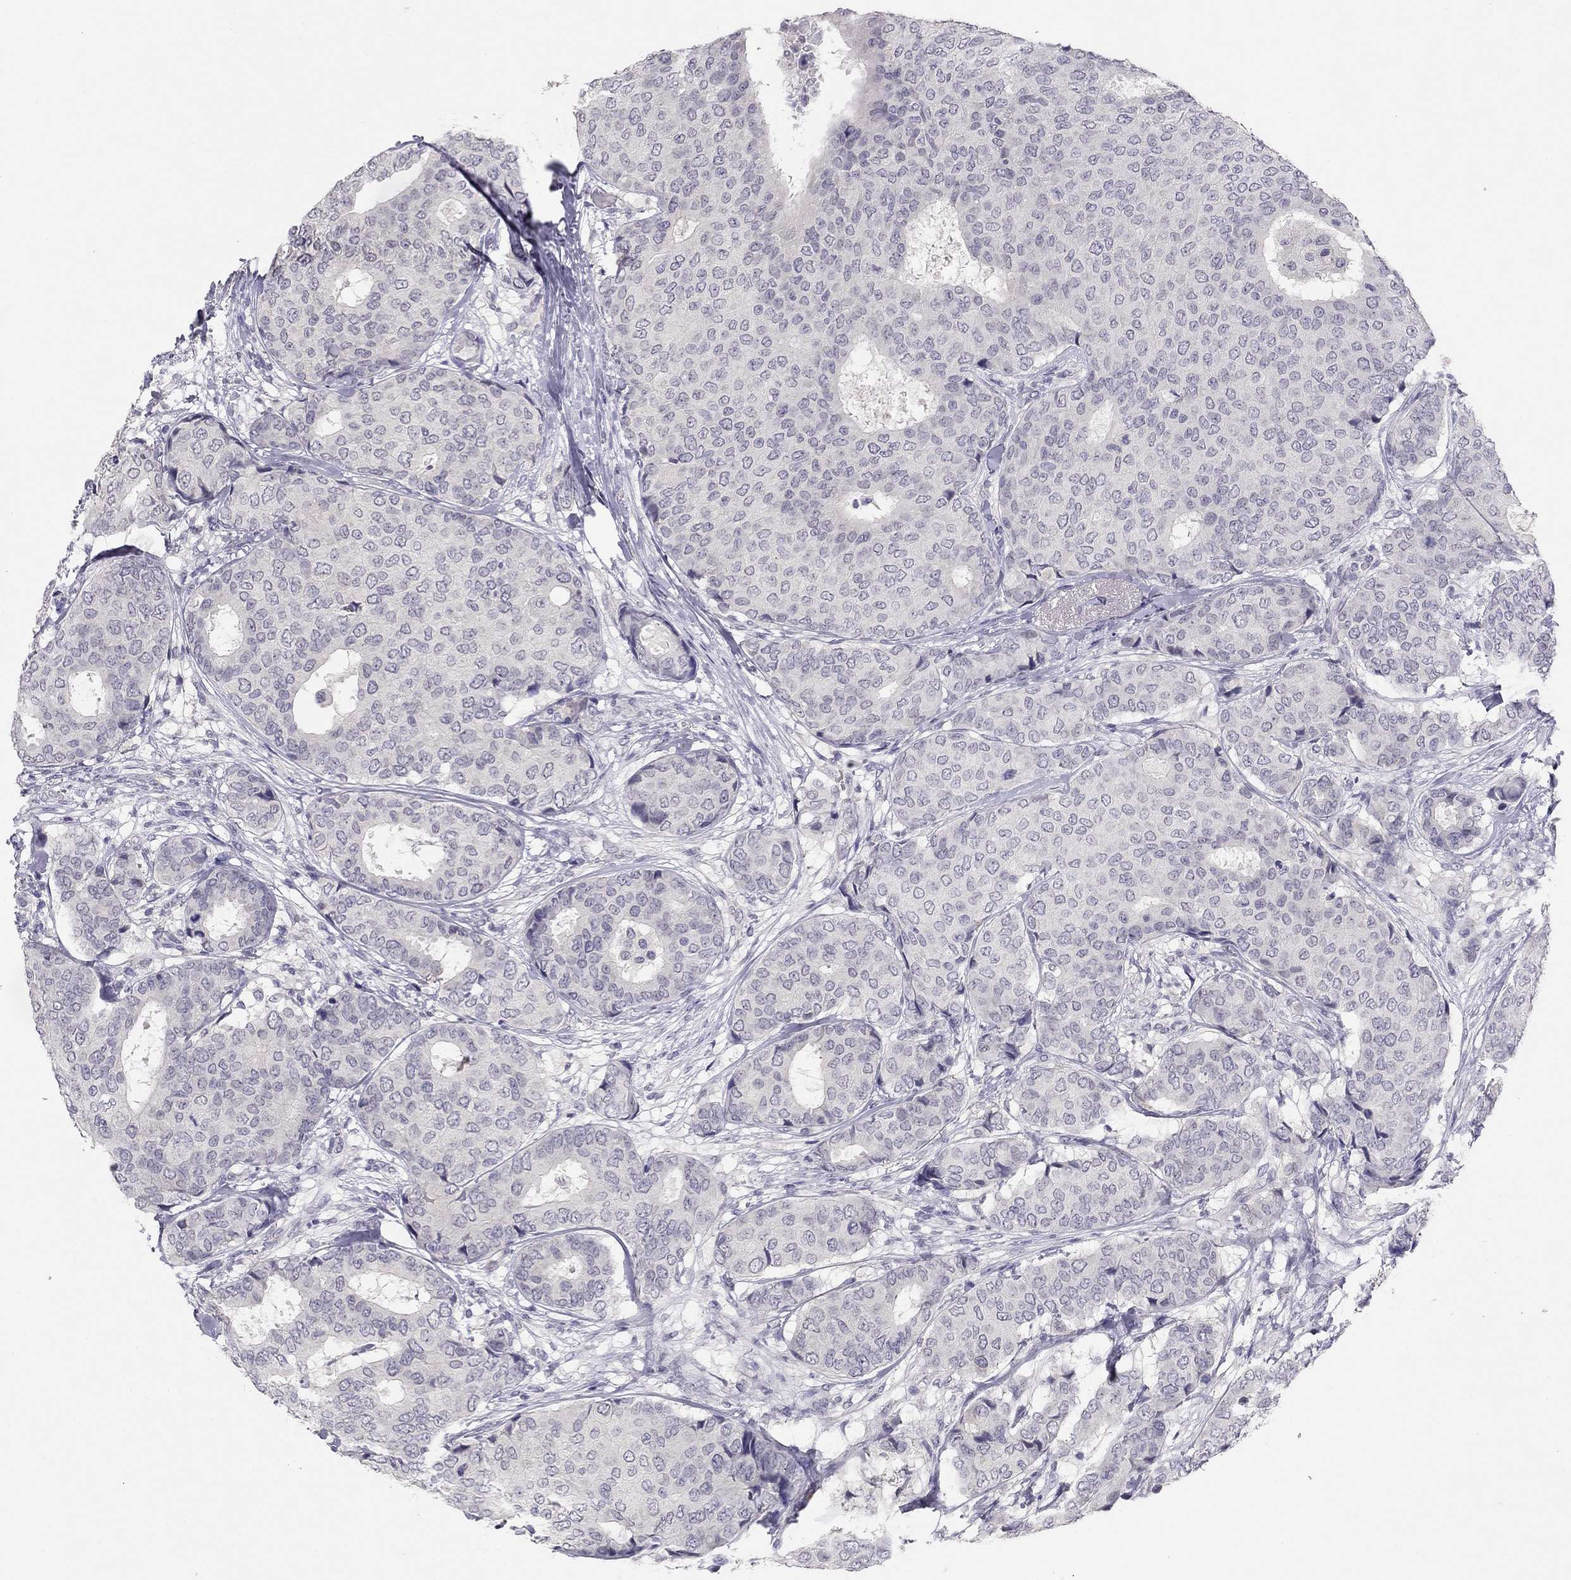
{"staining": {"intensity": "negative", "quantity": "none", "location": "none"}, "tissue": "breast cancer", "cell_type": "Tumor cells", "image_type": "cancer", "snomed": [{"axis": "morphology", "description": "Duct carcinoma"}, {"axis": "topography", "description": "Breast"}], "caption": "DAB (3,3'-diaminobenzidine) immunohistochemical staining of breast cancer displays no significant positivity in tumor cells.", "gene": "ADORA2A", "patient": {"sex": "female", "age": 75}}